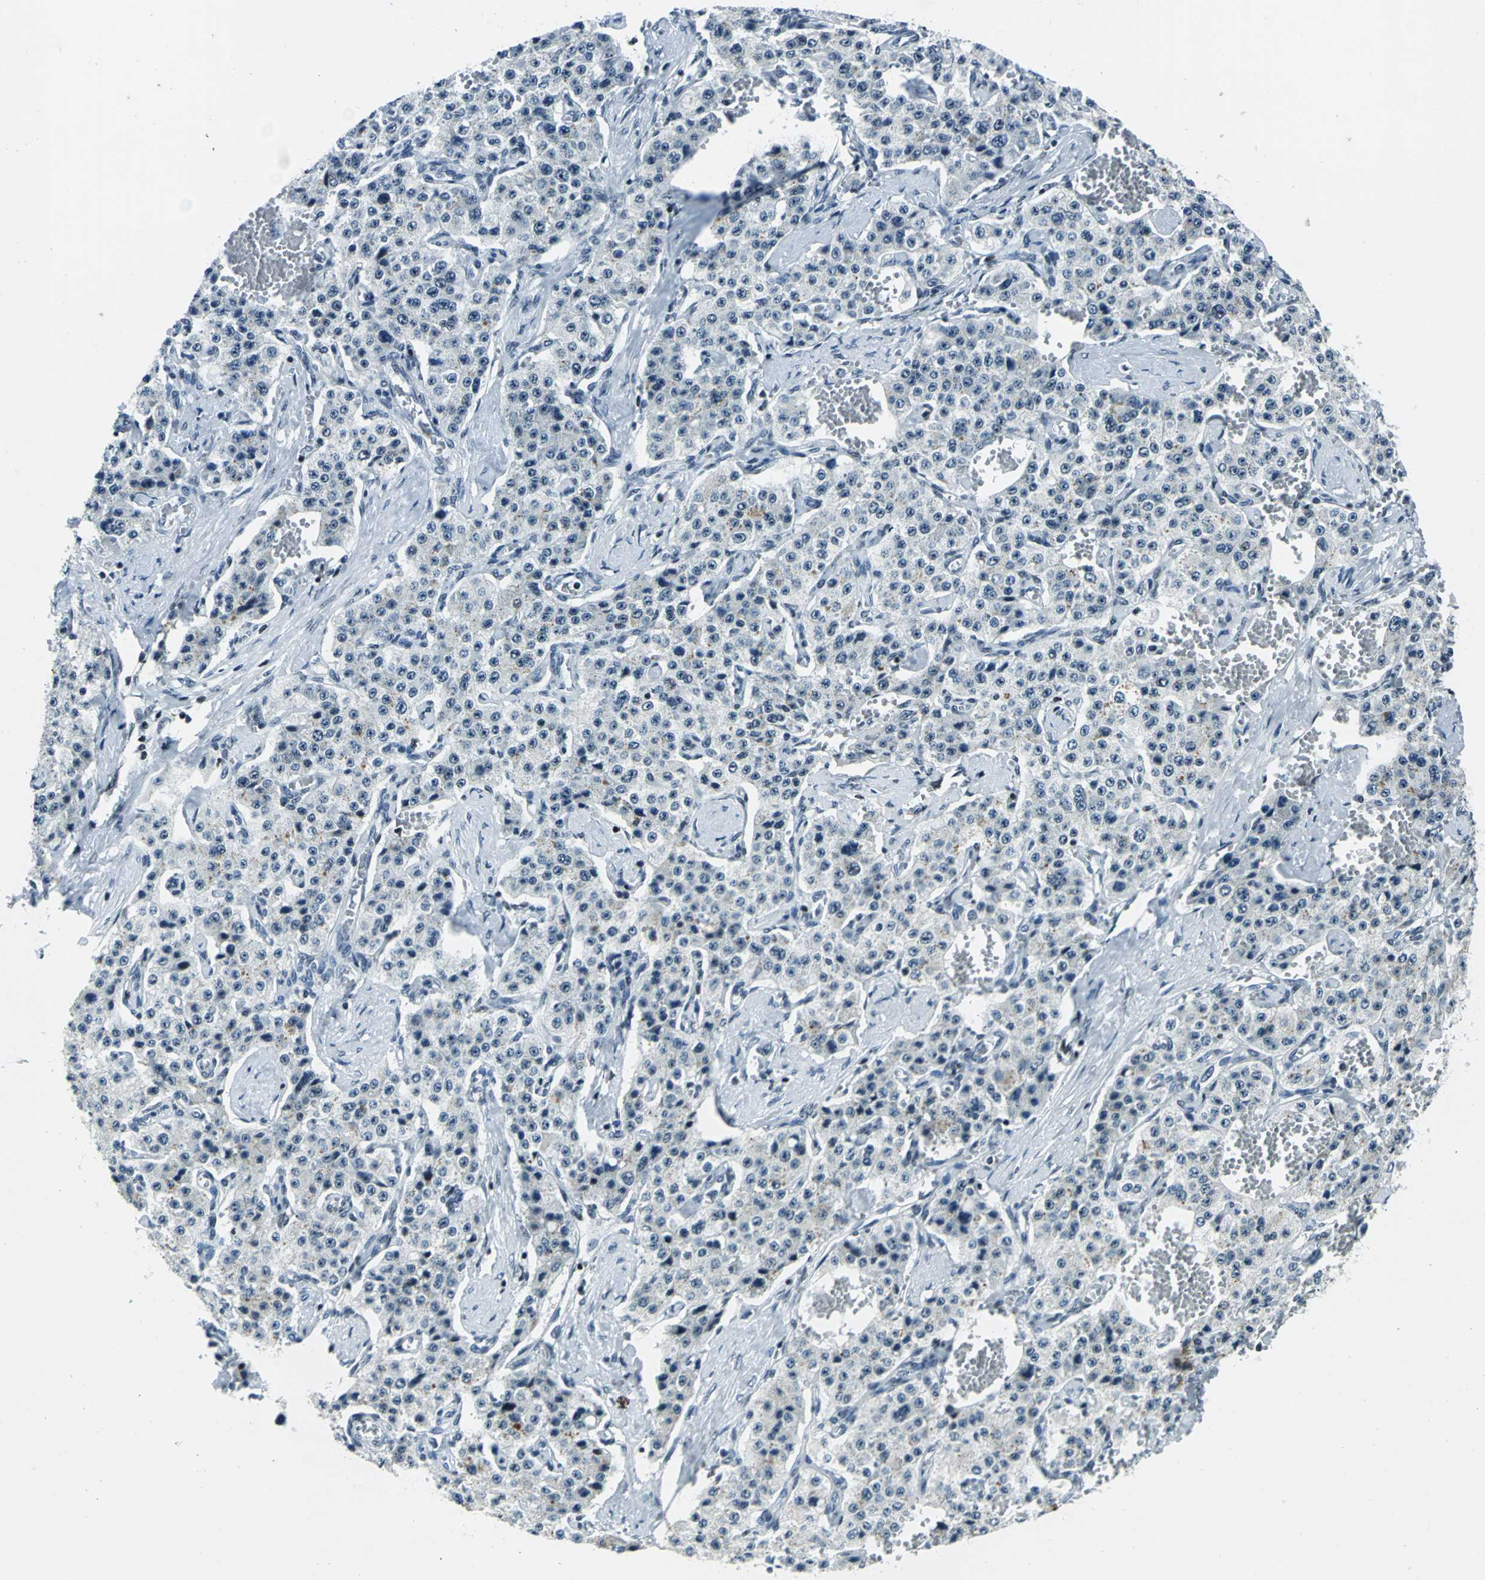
{"staining": {"intensity": "negative", "quantity": "none", "location": "none"}, "tissue": "carcinoid", "cell_type": "Tumor cells", "image_type": "cancer", "snomed": [{"axis": "morphology", "description": "Carcinoid, malignant, NOS"}, {"axis": "topography", "description": "Small intestine"}], "caption": "Carcinoid (malignant) was stained to show a protein in brown. There is no significant staining in tumor cells. (DAB (3,3'-diaminobenzidine) IHC, high magnification).", "gene": "UBTF", "patient": {"sex": "male", "age": 52}}